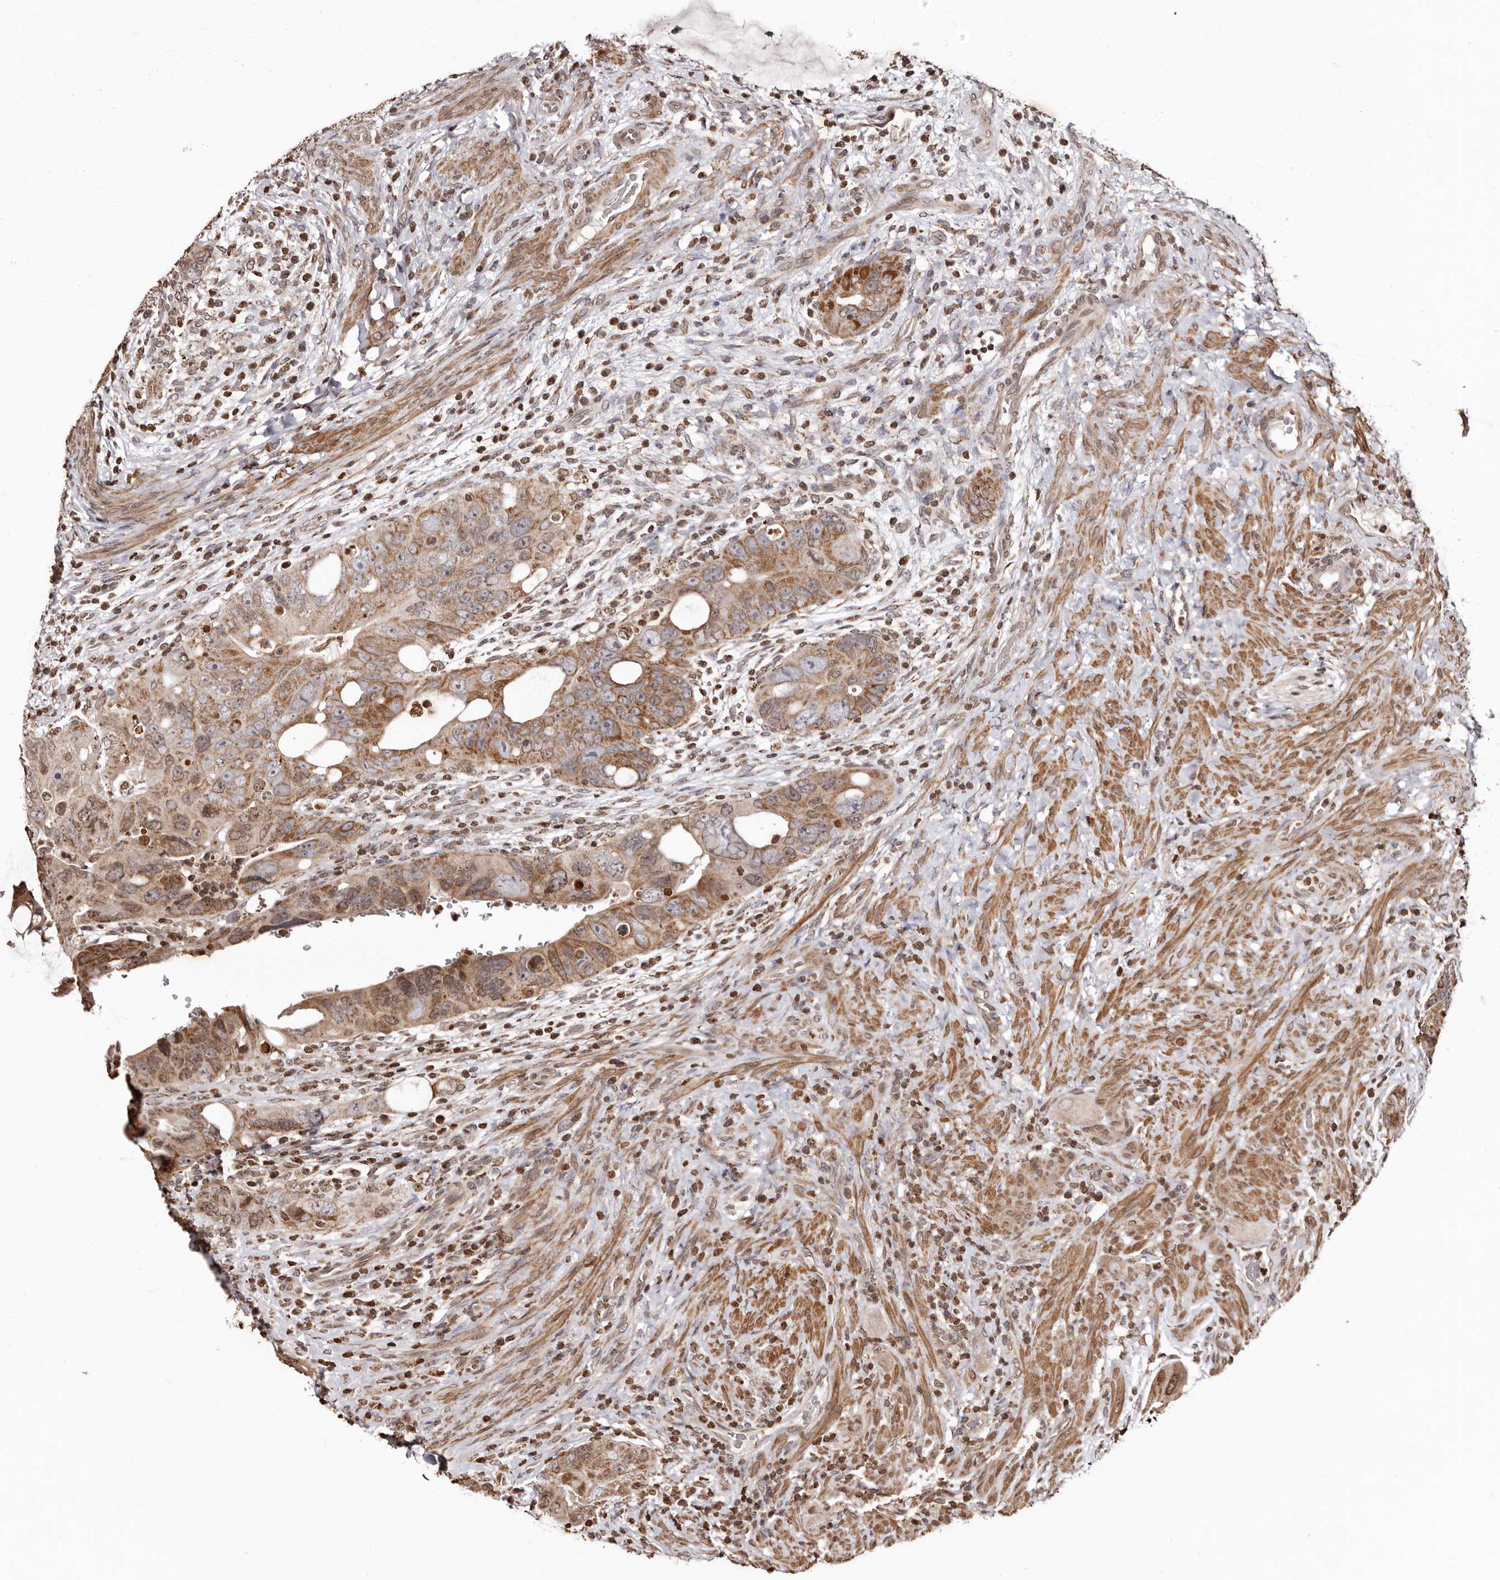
{"staining": {"intensity": "moderate", "quantity": ">75%", "location": "cytoplasmic/membranous"}, "tissue": "colorectal cancer", "cell_type": "Tumor cells", "image_type": "cancer", "snomed": [{"axis": "morphology", "description": "Adenocarcinoma, NOS"}, {"axis": "topography", "description": "Rectum"}], "caption": "An image showing moderate cytoplasmic/membranous staining in about >75% of tumor cells in colorectal cancer, as visualized by brown immunohistochemical staining.", "gene": "CCDC190", "patient": {"sex": "male", "age": 59}}